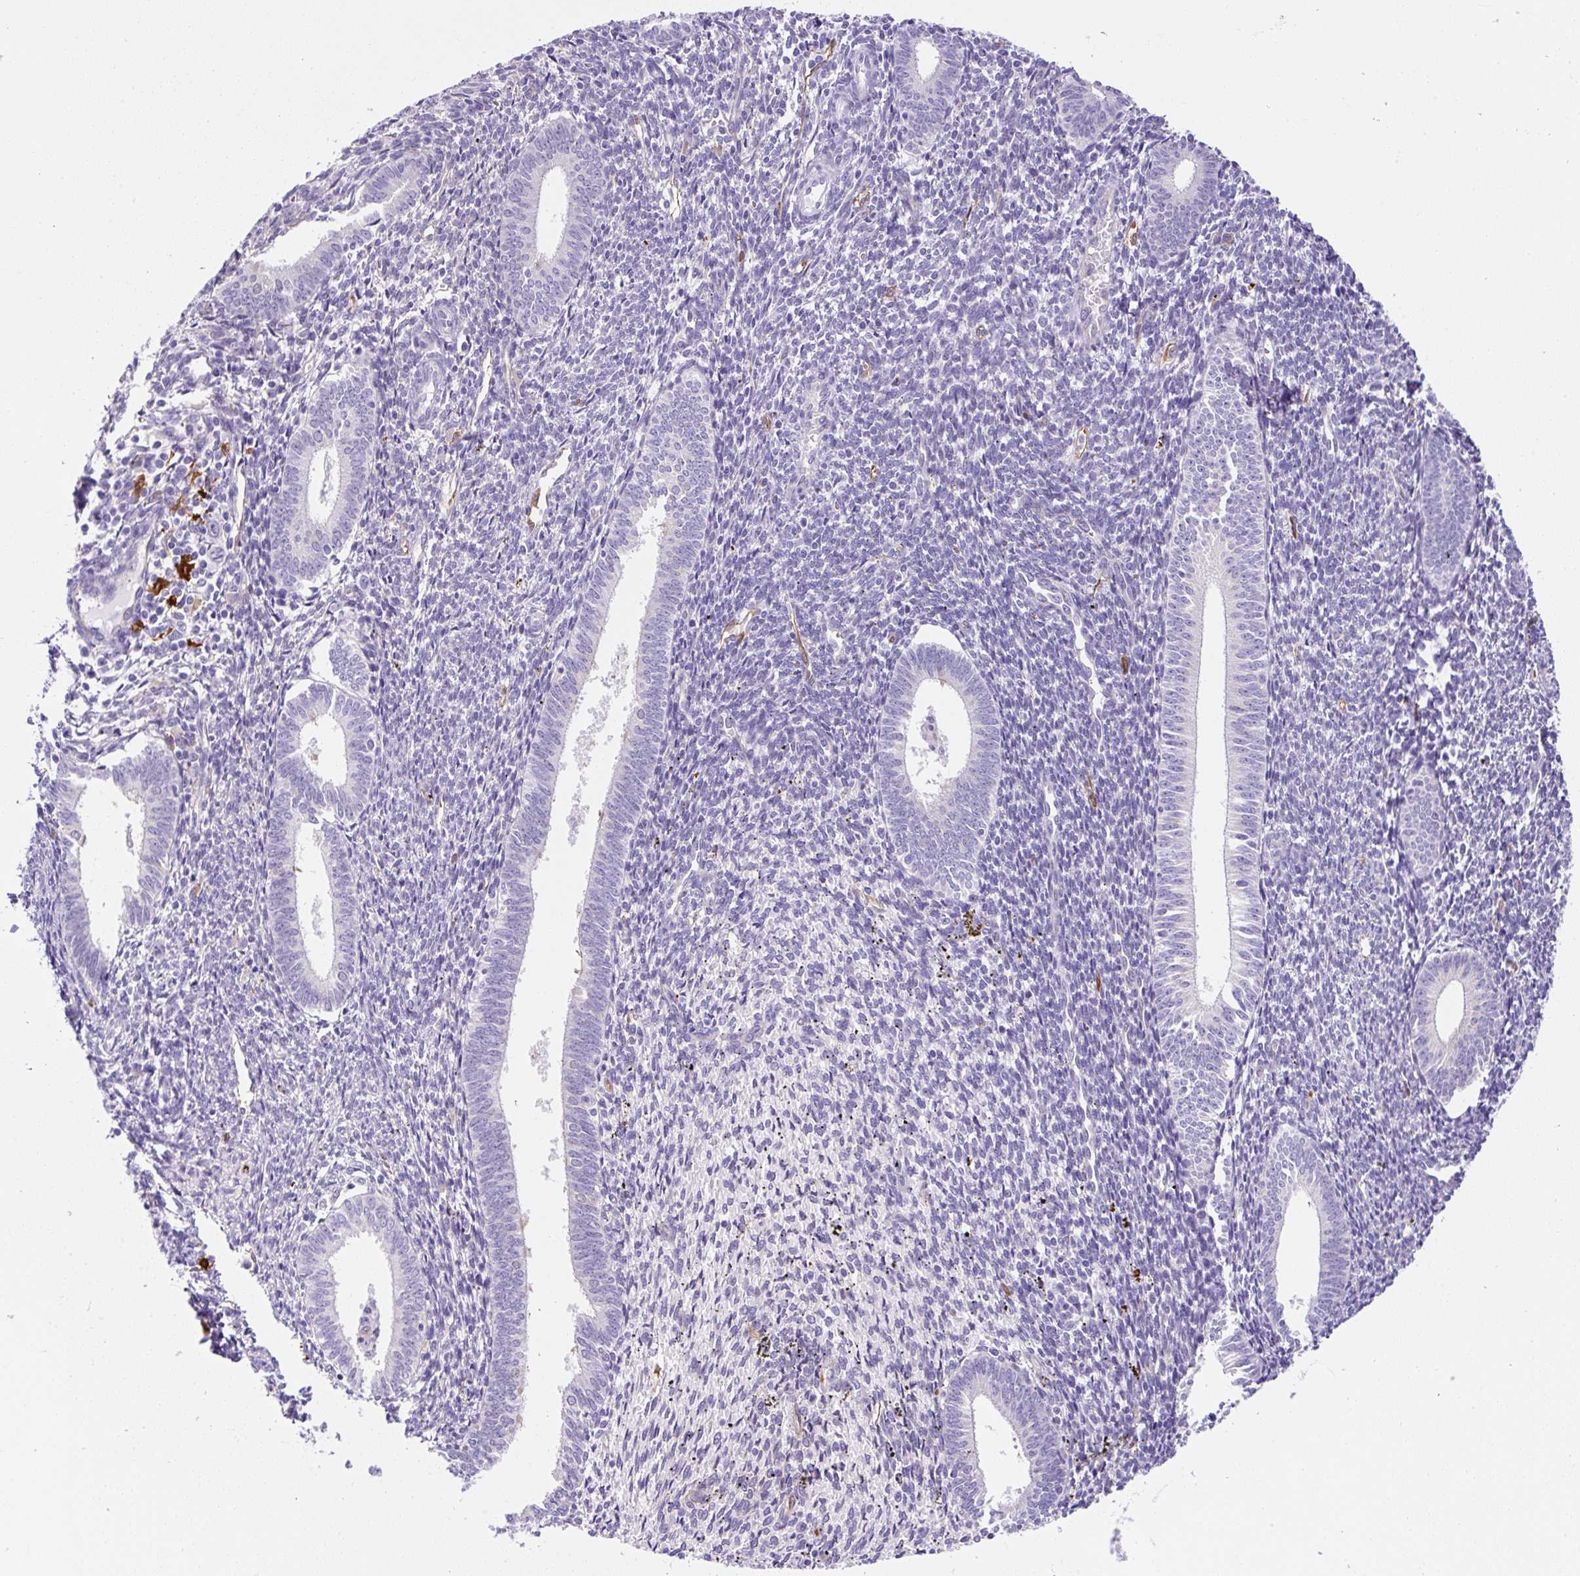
{"staining": {"intensity": "negative", "quantity": "none", "location": "none"}, "tissue": "endometrium", "cell_type": "Cells in endometrial stroma", "image_type": "normal", "snomed": [{"axis": "morphology", "description": "Normal tissue, NOS"}, {"axis": "topography", "description": "Endometrium"}], "caption": "Immunohistochemical staining of unremarkable human endometrium demonstrates no significant staining in cells in endometrial stroma. Nuclei are stained in blue.", "gene": "ASB4", "patient": {"sex": "female", "age": 41}}